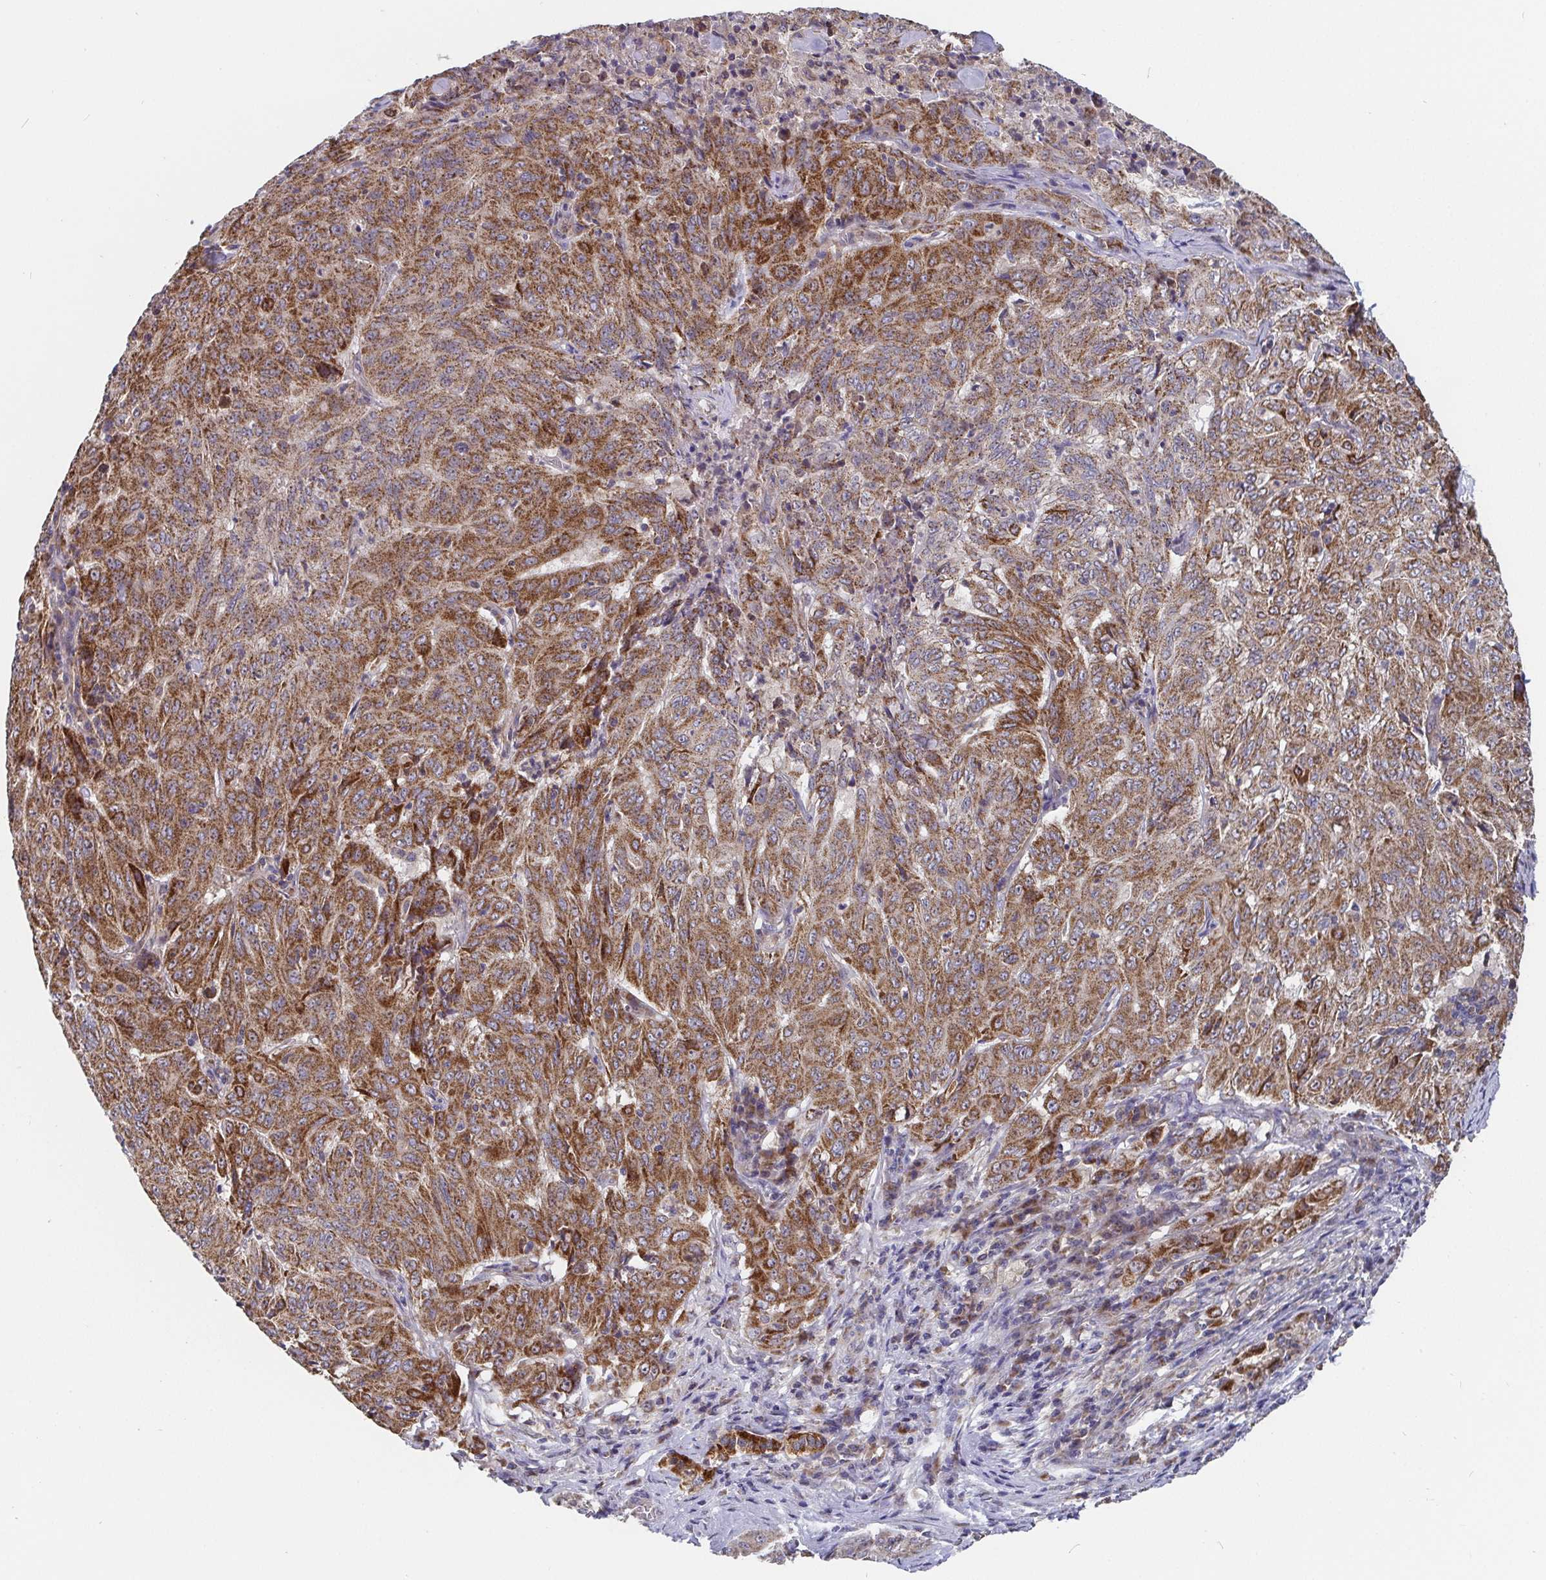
{"staining": {"intensity": "strong", "quantity": ">75%", "location": "cytoplasmic/membranous"}, "tissue": "pancreatic cancer", "cell_type": "Tumor cells", "image_type": "cancer", "snomed": [{"axis": "morphology", "description": "Adenocarcinoma, NOS"}, {"axis": "topography", "description": "Pancreas"}], "caption": "A high-resolution histopathology image shows immunohistochemistry (IHC) staining of pancreatic cancer, which displays strong cytoplasmic/membranous staining in approximately >75% of tumor cells.", "gene": "PDF", "patient": {"sex": "male", "age": 63}}